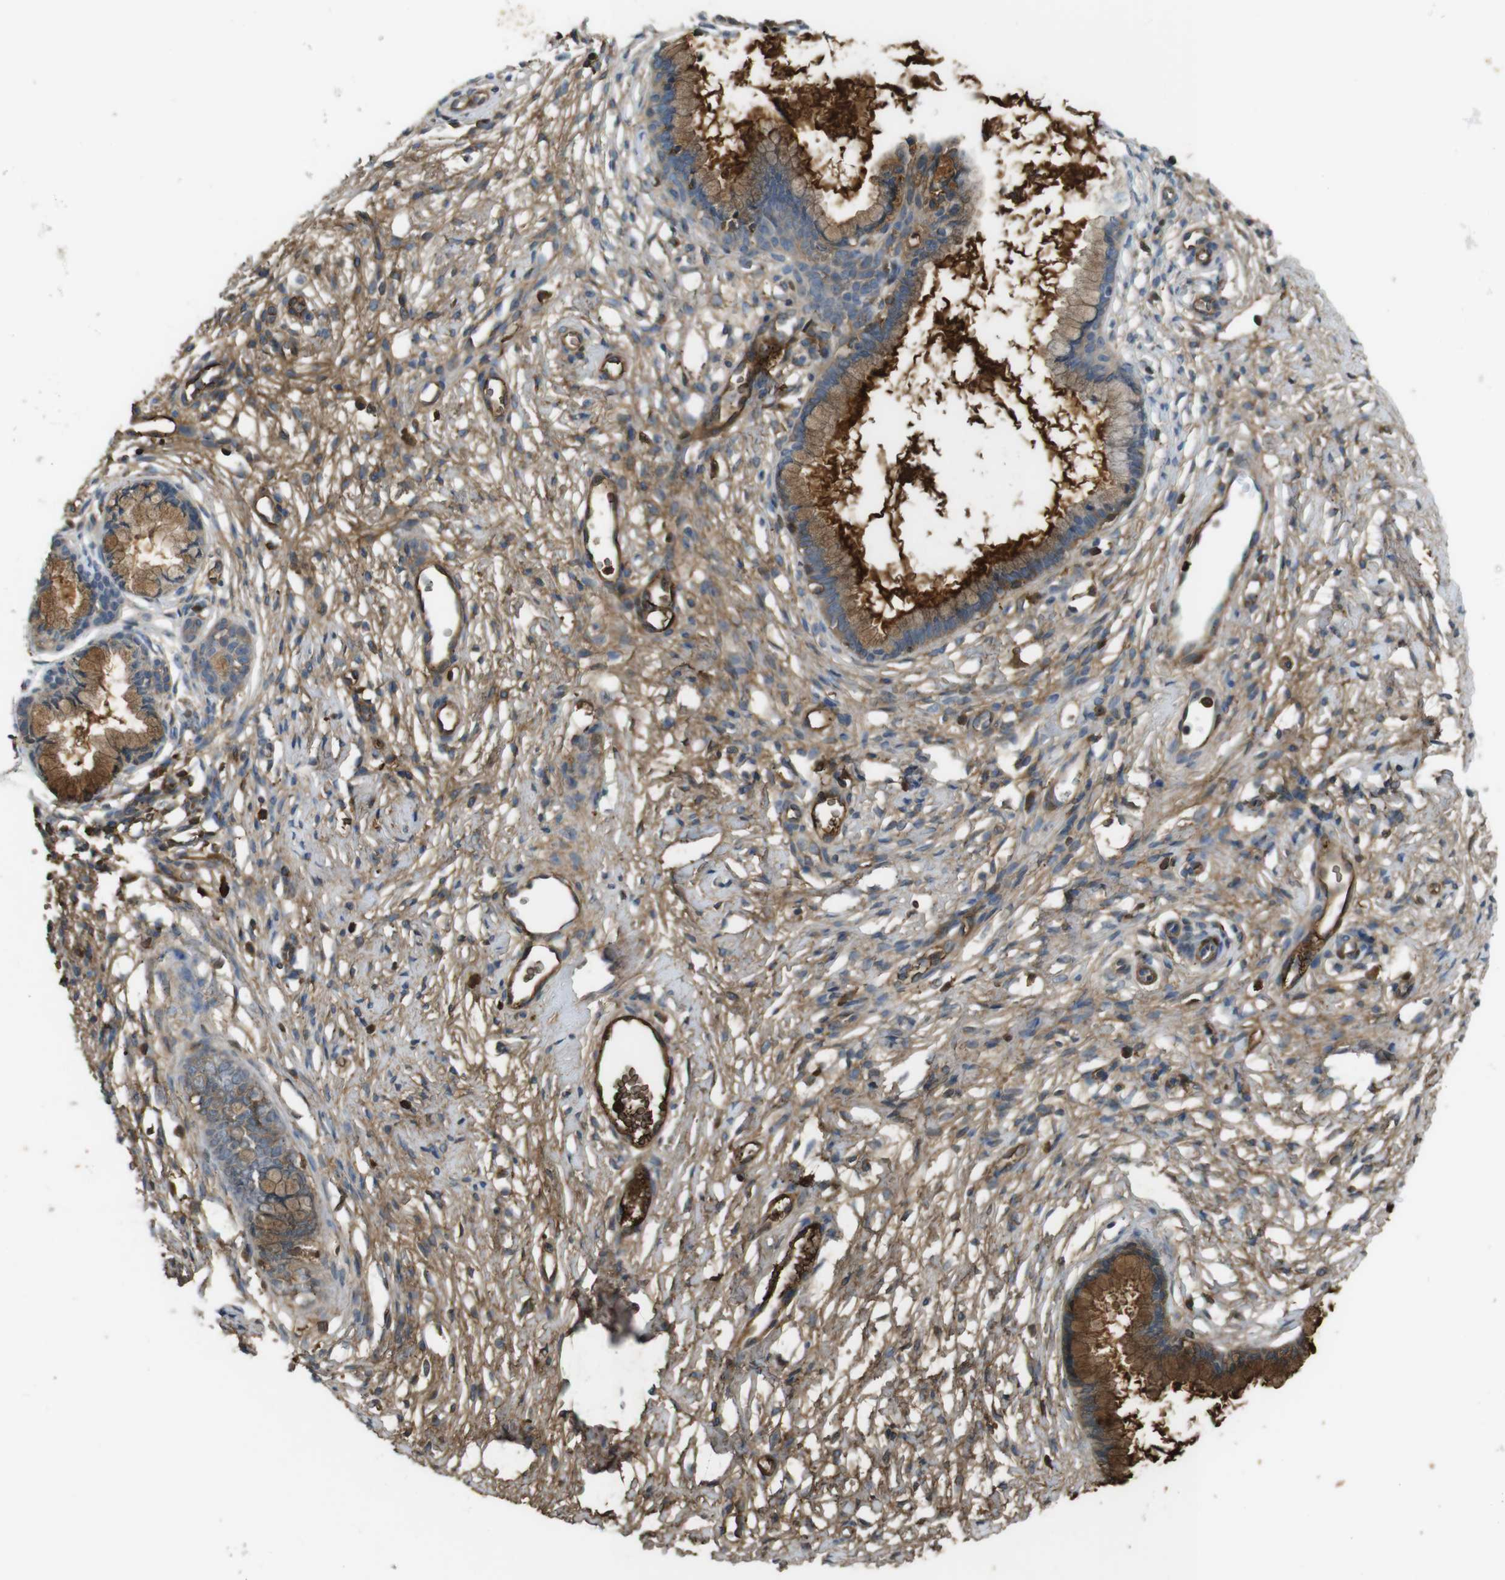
{"staining": {"intensity": "moderate", "quantity": ">75%", "location": "cytoplasmic/membranous"}, "tissue": "cervix", "cell_type": "Glandular cells", "image_type": "normal", "snomed": [{"axis": "morphology", "description": "Normal tissue, NOS"}, {"axis": "topography", "description": "Cervix"}], "caption": "Protein staining reveals moderate cytoplasmic/membranous staining in about >75% of glandular cells in benign cervix.", "gene": "LTBP4", "patient": {"sex": "female", "age": 65}}